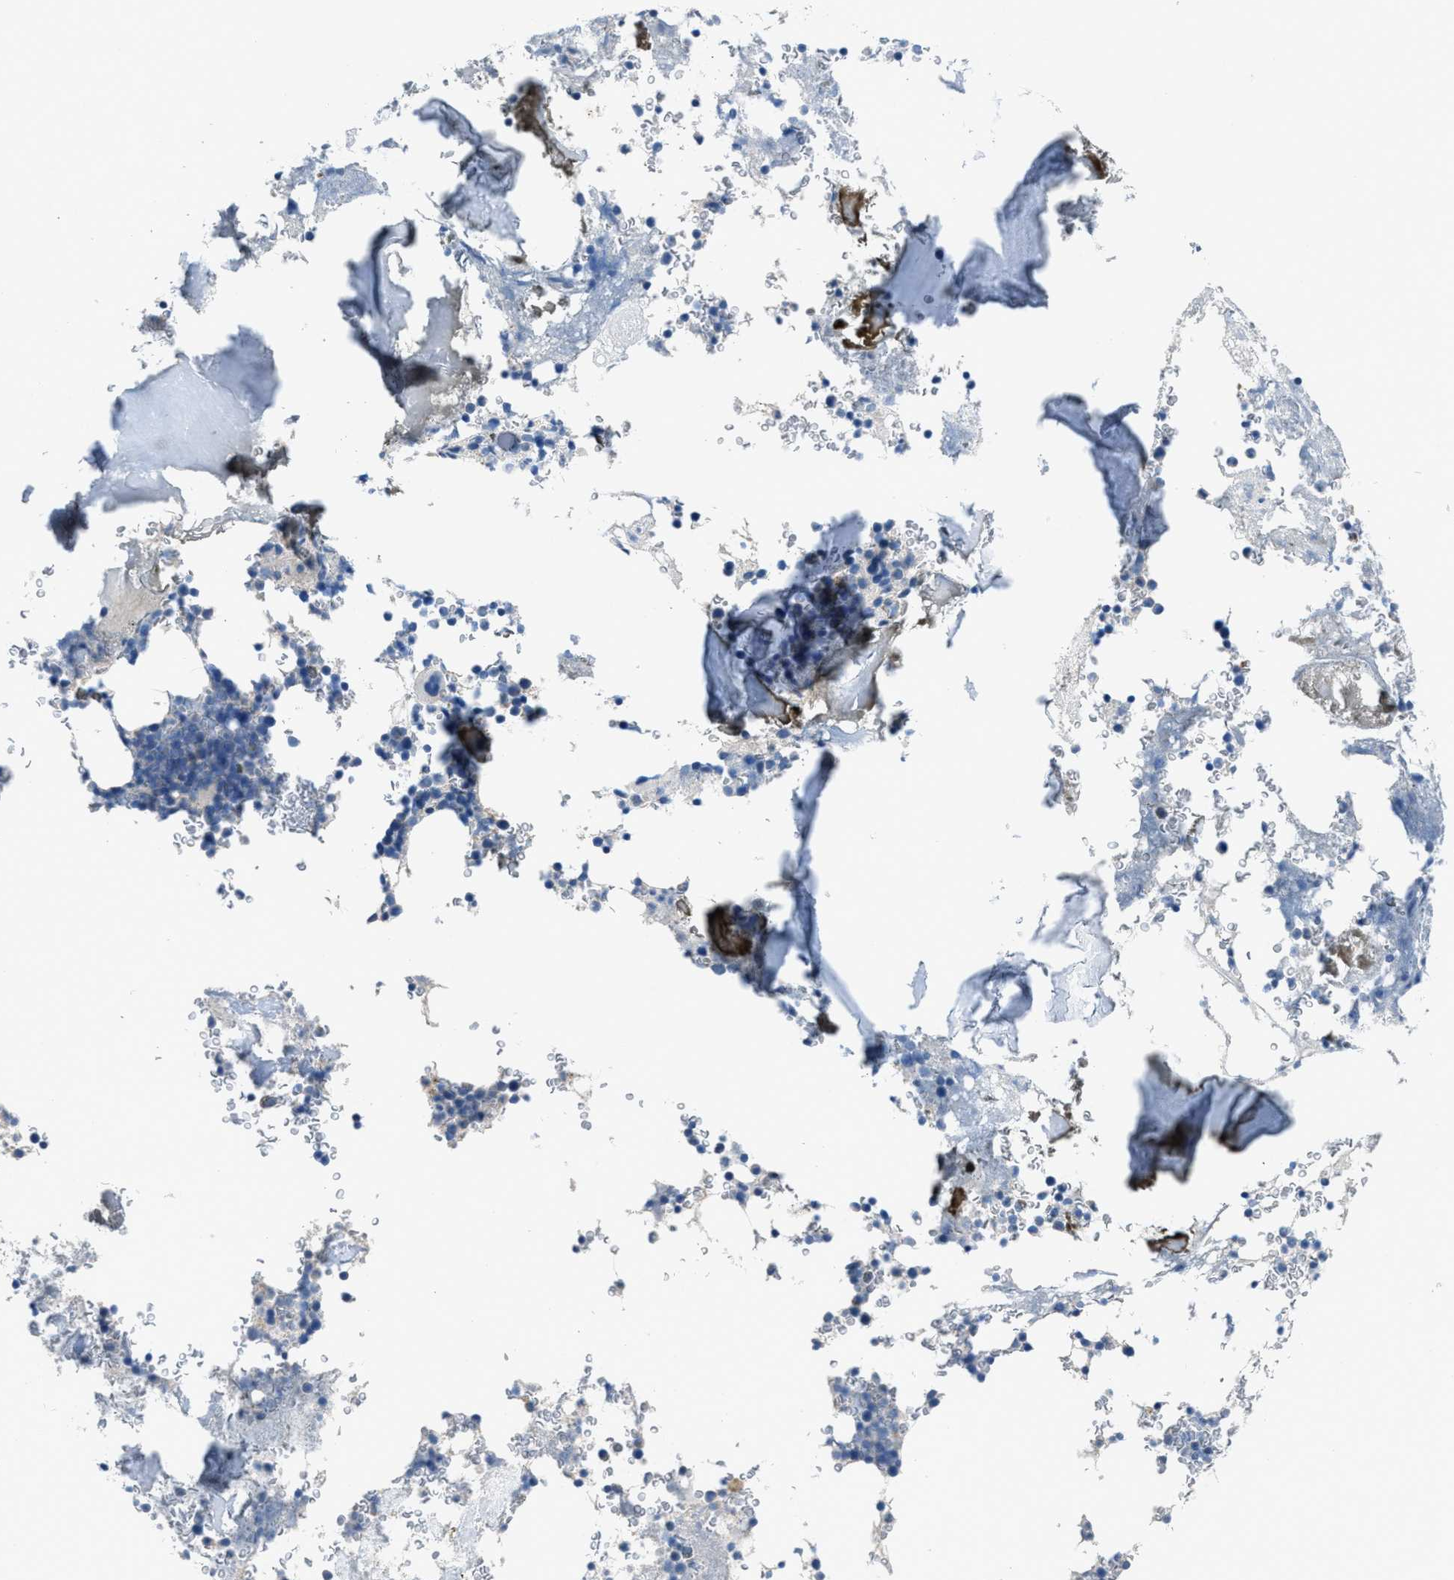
{"staining": {"intensity": "negative", "quantity": "none", "location": "none"}, "tissue": "bone marrow", "cell_type": "Hematopoietic cells", "image_type": "normal", "snomed": [{"axis": "morphology", "description": "Normal tissue, NOS"}, {"axis": "topography", "description": "Bone marrow"}], "caption": "DAB immunohistochemical staining of unremarkable bone marrow reveals no significant staining in hematopoietic cells.", "gene": "ADAM2", "patient": {"sex": "male"}}